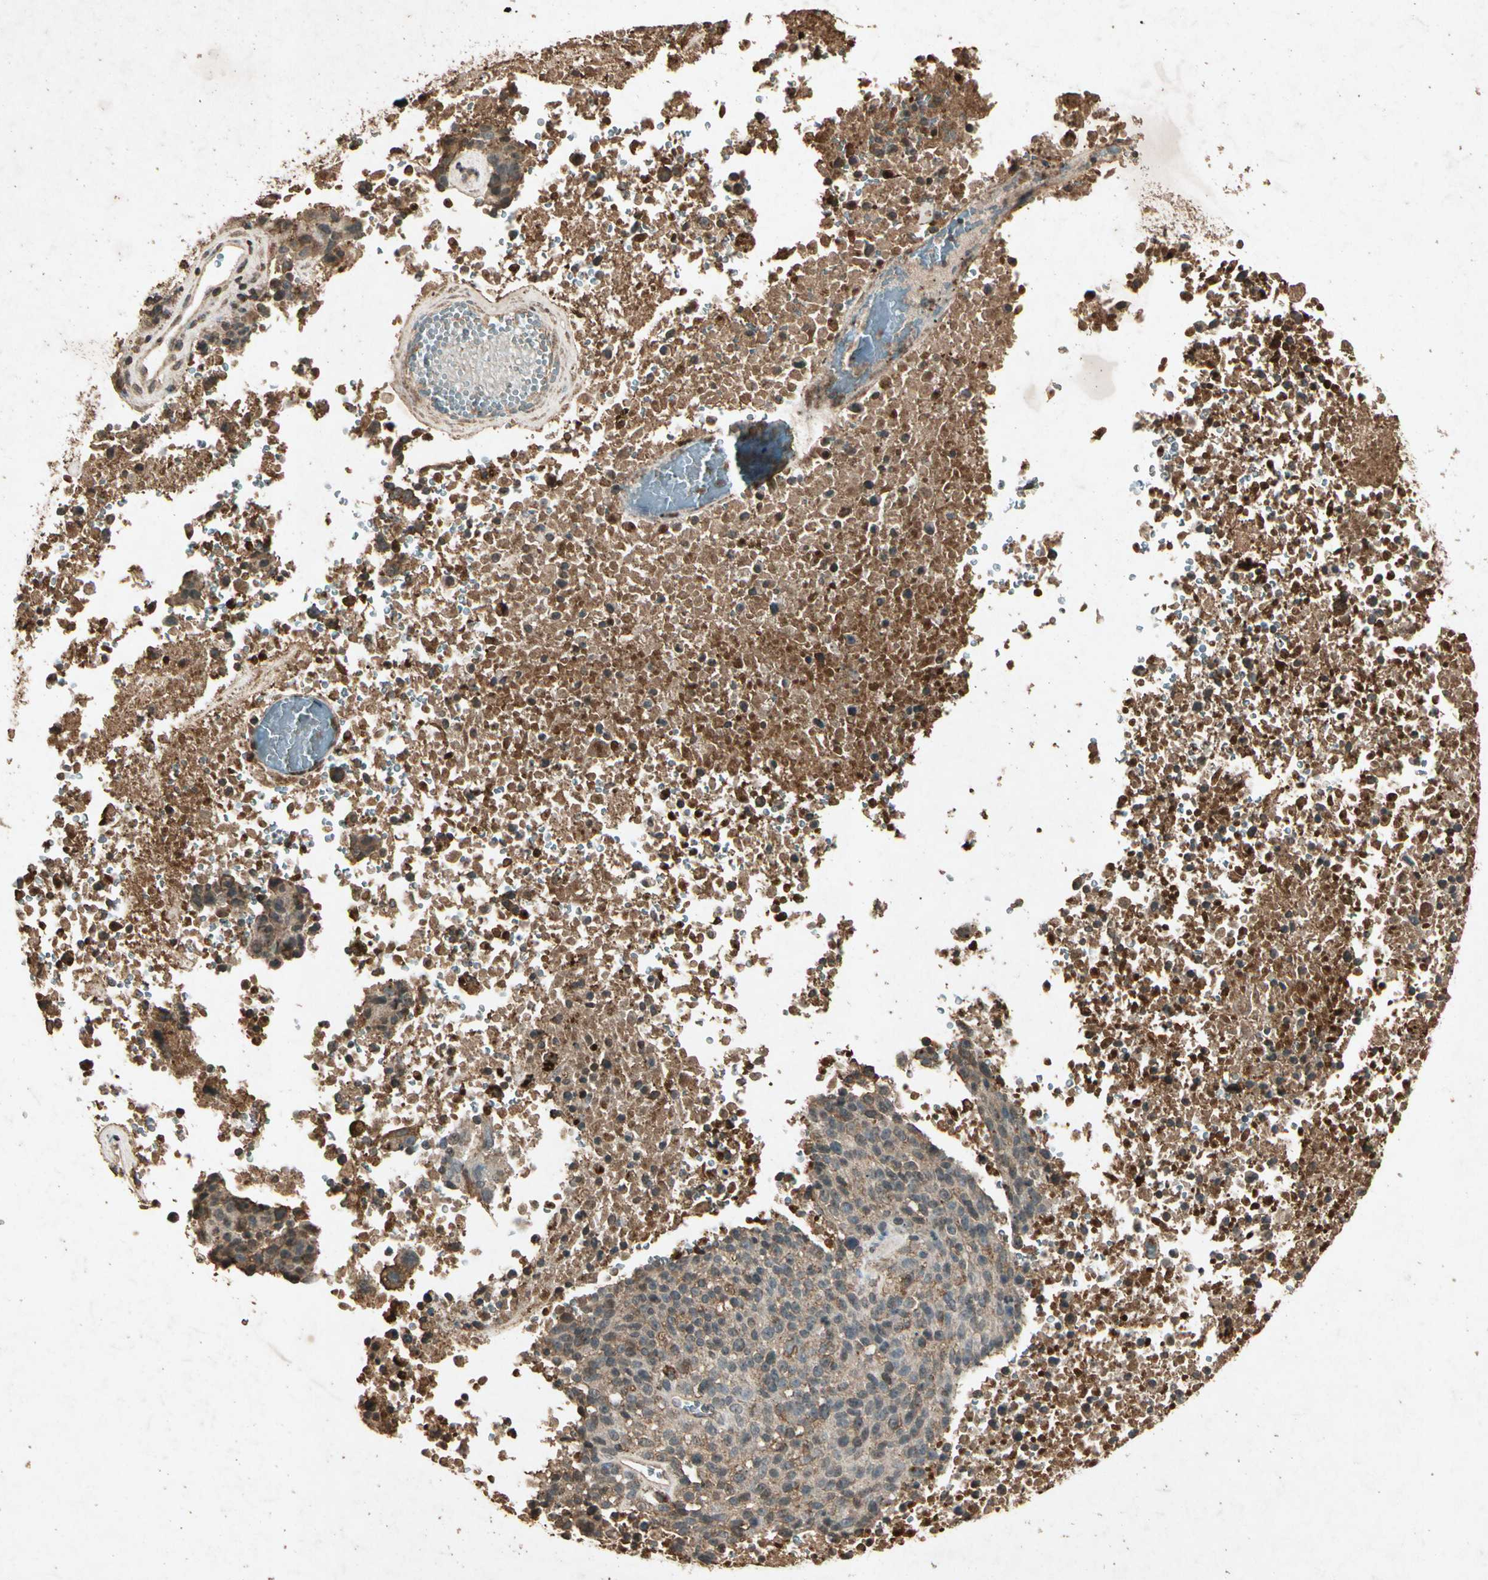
{"staining": {"intensity": "moderate", "quantity": "25%-75%", "location": "cytoplasmic/membranous,nuclear"}, "tissue": "melanoma", "cell_type": "Tumor cells", "image_type": "cancer", "snomed": [{"axis": "morphology", "description": "Malignant melanoma, Metastatic site"}, {"axis": "topography", "description": "Cerebral cortex"}], "caption": "IHC image of neoplastic tissue: malignant melanoma (metastatic site) stained using IHC displays medium levels of moderate protein expression localized specifically in the cytoplasmic/membranous and nuclear of tumor cells, appearing as a cytoplasmic/membranous and nuclear brown color.", "gene": "GC", "patient": {"sex": "female", "age": 52}}